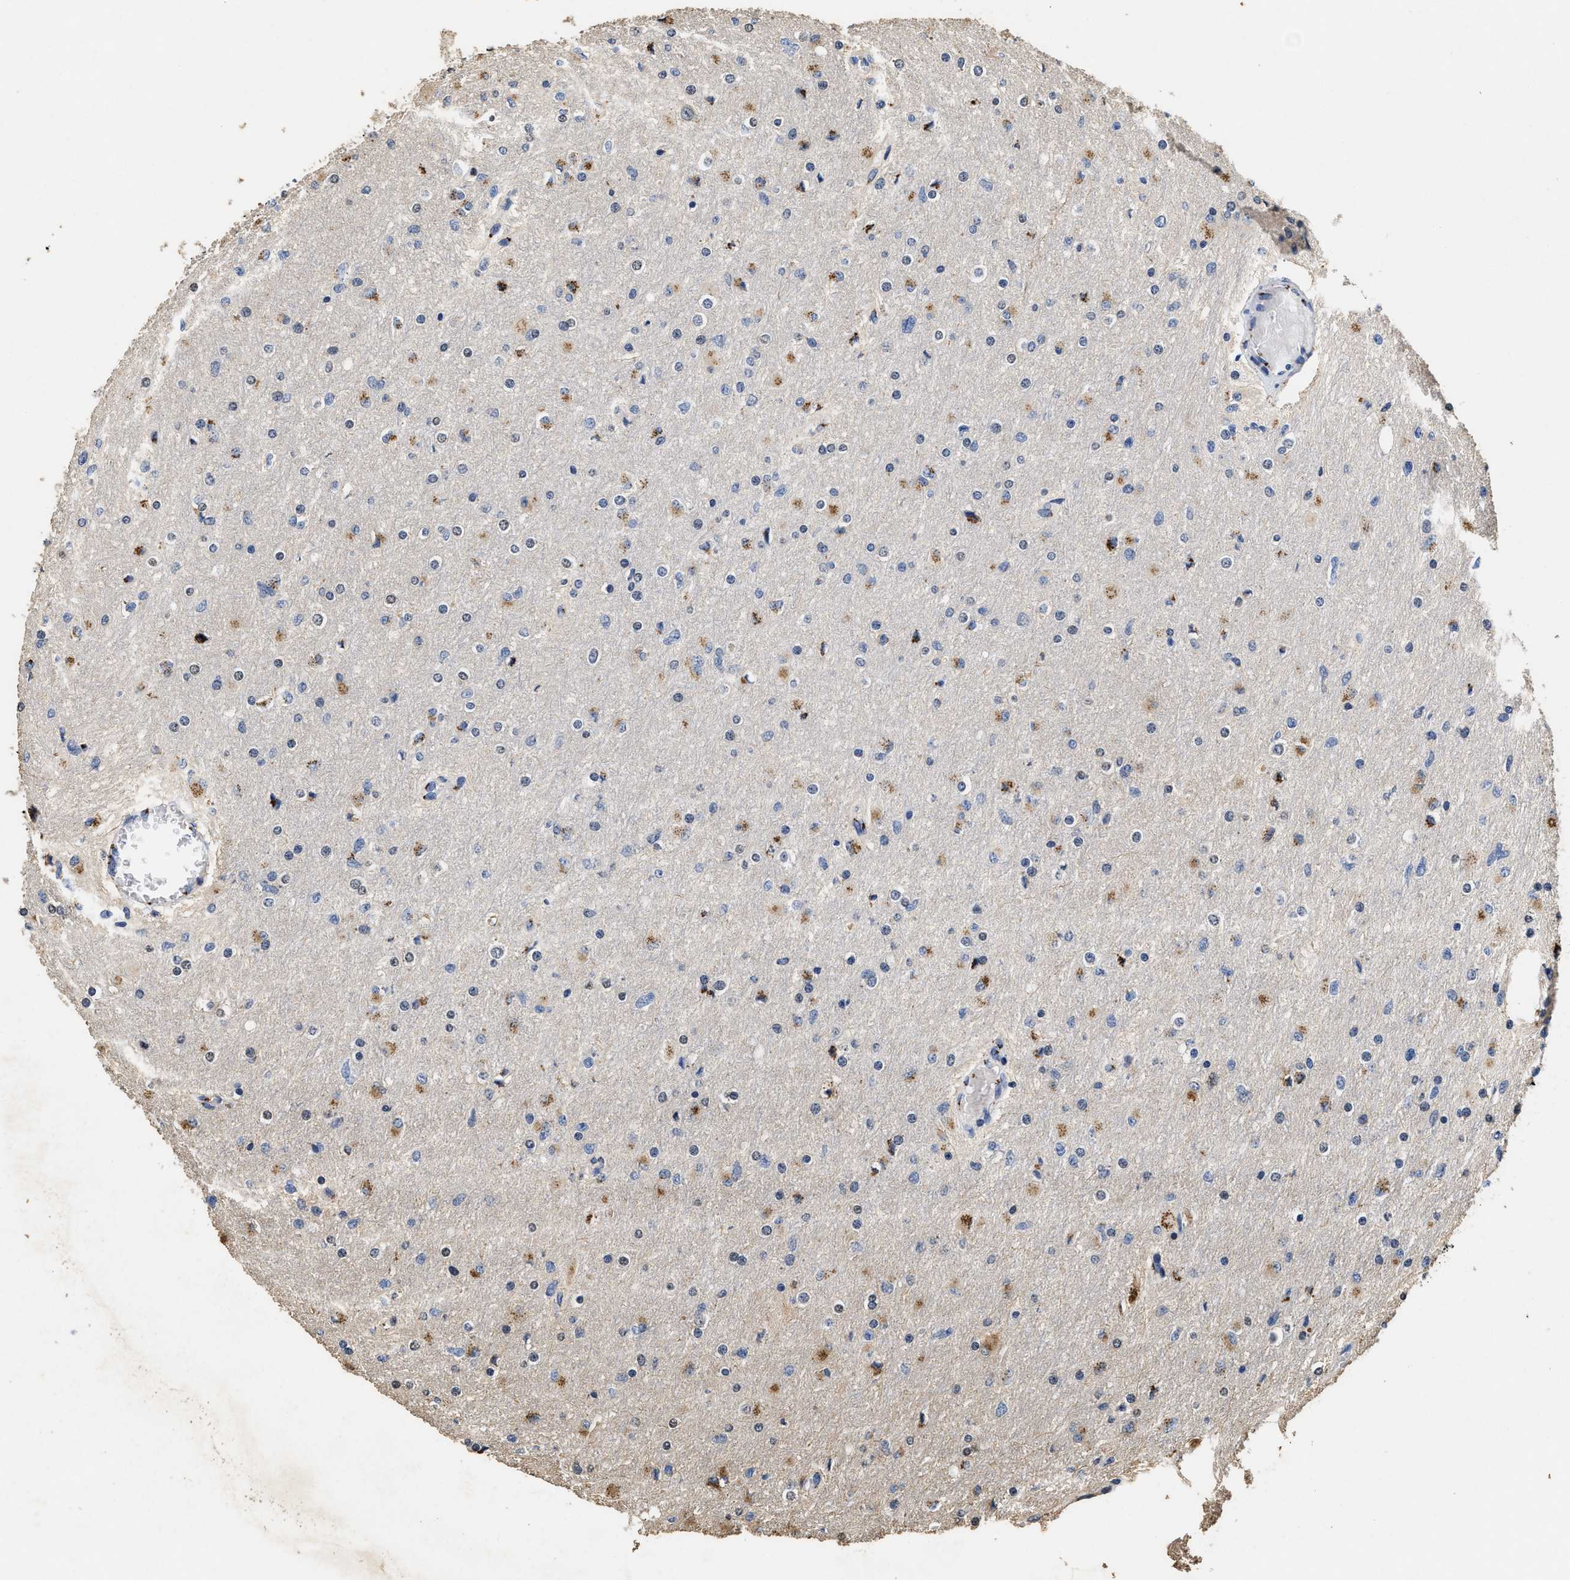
{"staining": {"intensity": "moderate", "quantity": "25%-75%", "location": "cytoplasmic/membranous"}, "tissue": "glioma", "cell_type": "Tumor cells", "image_type": "cancer", "snomed": [{"axis": "morphology", "description": "Glioma, malignant, High grade"}, {"axis": "topography", "description": "Cerebral cortex"}], "caption": "Immunohistochemical staining of glioma displays medium levels of moderate cytoplasmic/membranous protein positivity in approximately 25%-75% of tumor cells. (DAB (3,3'-diaminobenzidine) = brown stain, brightfield microscopy at high magnification).", "gene": "TPST2", "patient": {"sex": "female", "age": 36}}